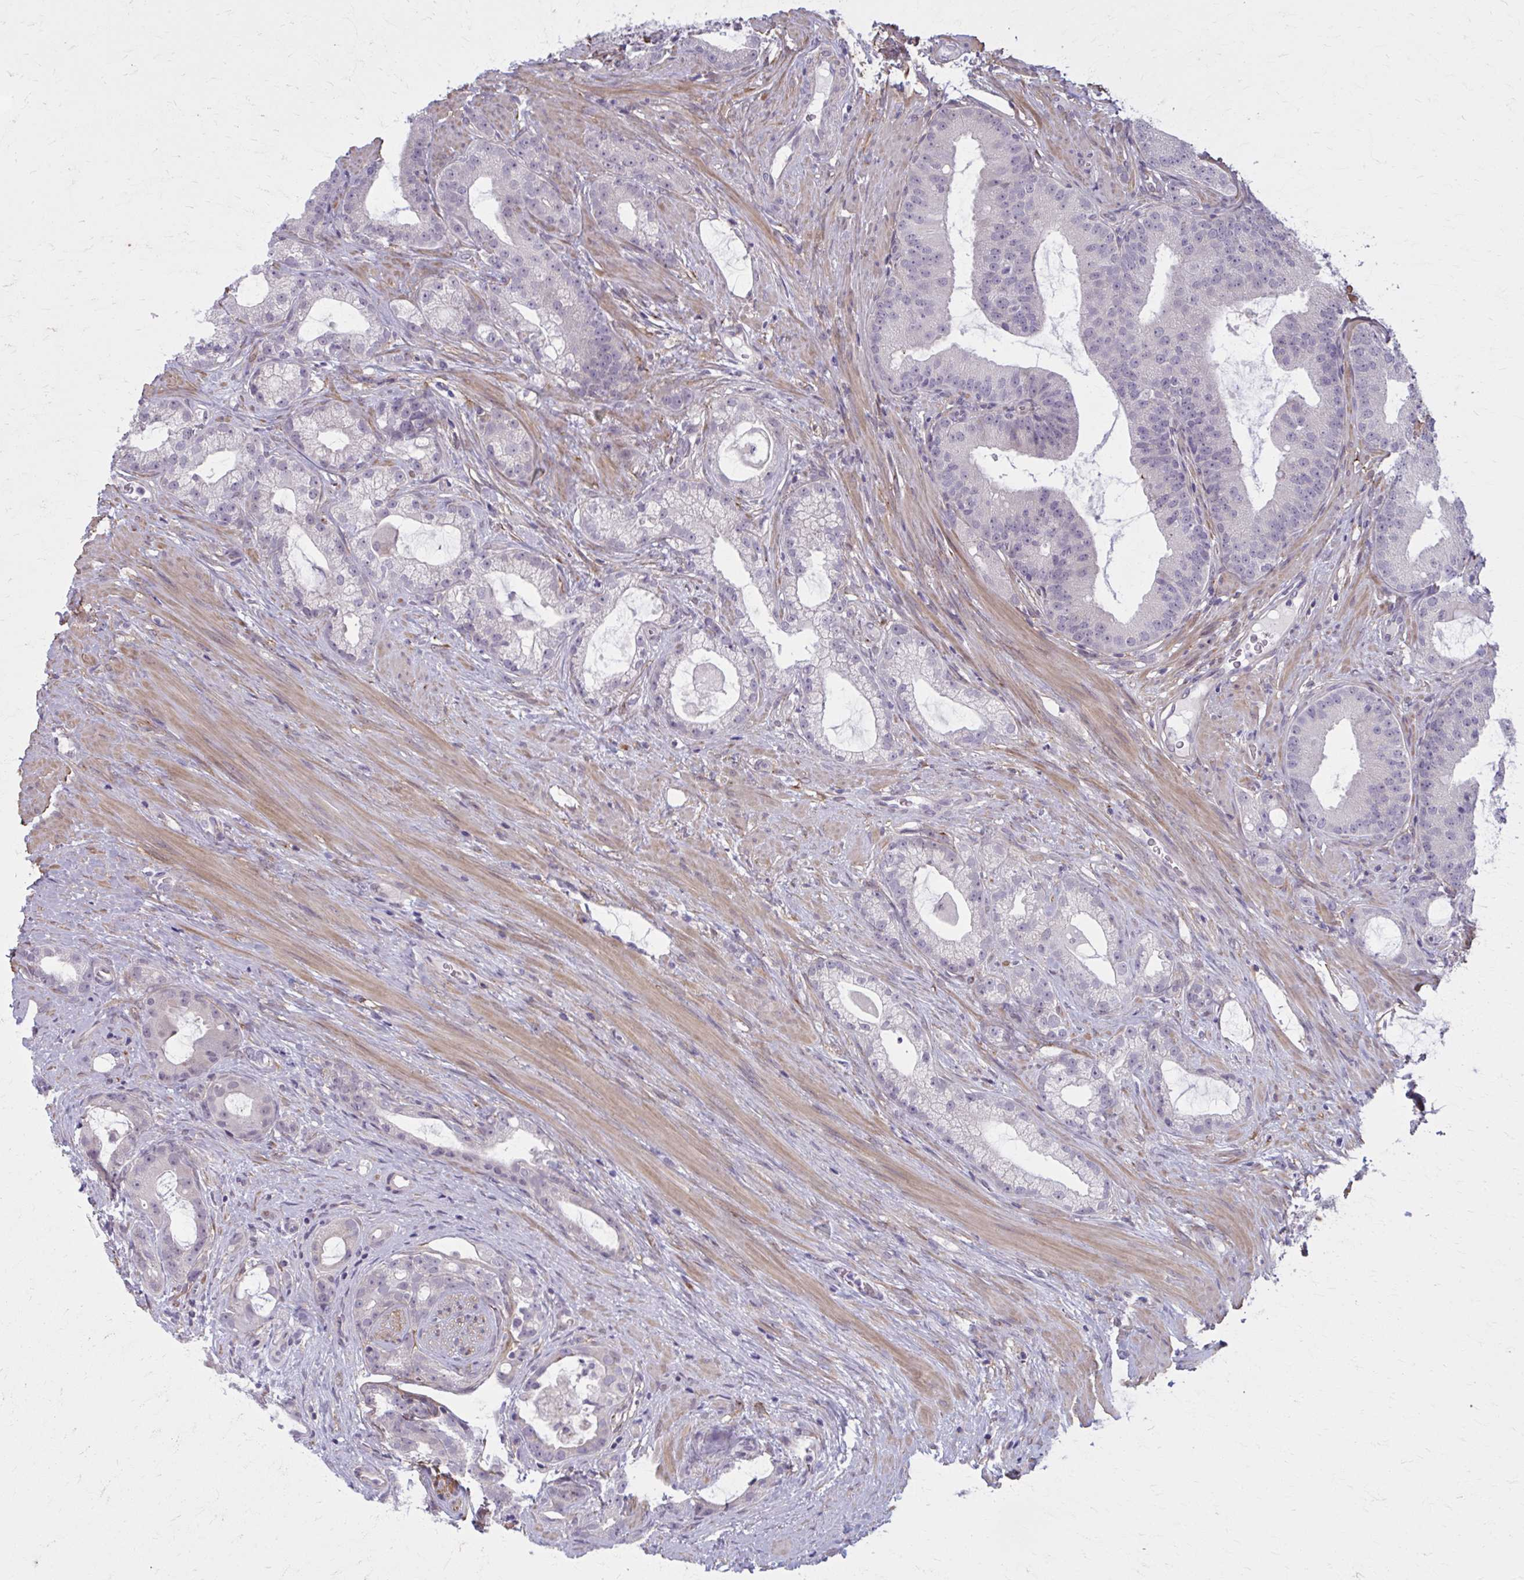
{"staining": {"intensity": "negative", "quantity": "none", "location": "none"}, "tissue": "prostate cancer", "cell_type": "Tumor cells", "image_type": "cancer", "snomed": [{"axis": "morphology", "description": "Adenocarcinoma, High grade"}, {"axis": "topography", "description": "Prostate"}], "caption": "This is a histopathology image of immunohistochemistry staining of prostate high-grade adenocarcinoma, which shows no positivity in tumor cells.", "gene": "NUMBL", "patient": {"sex": "male", "age": 65}}